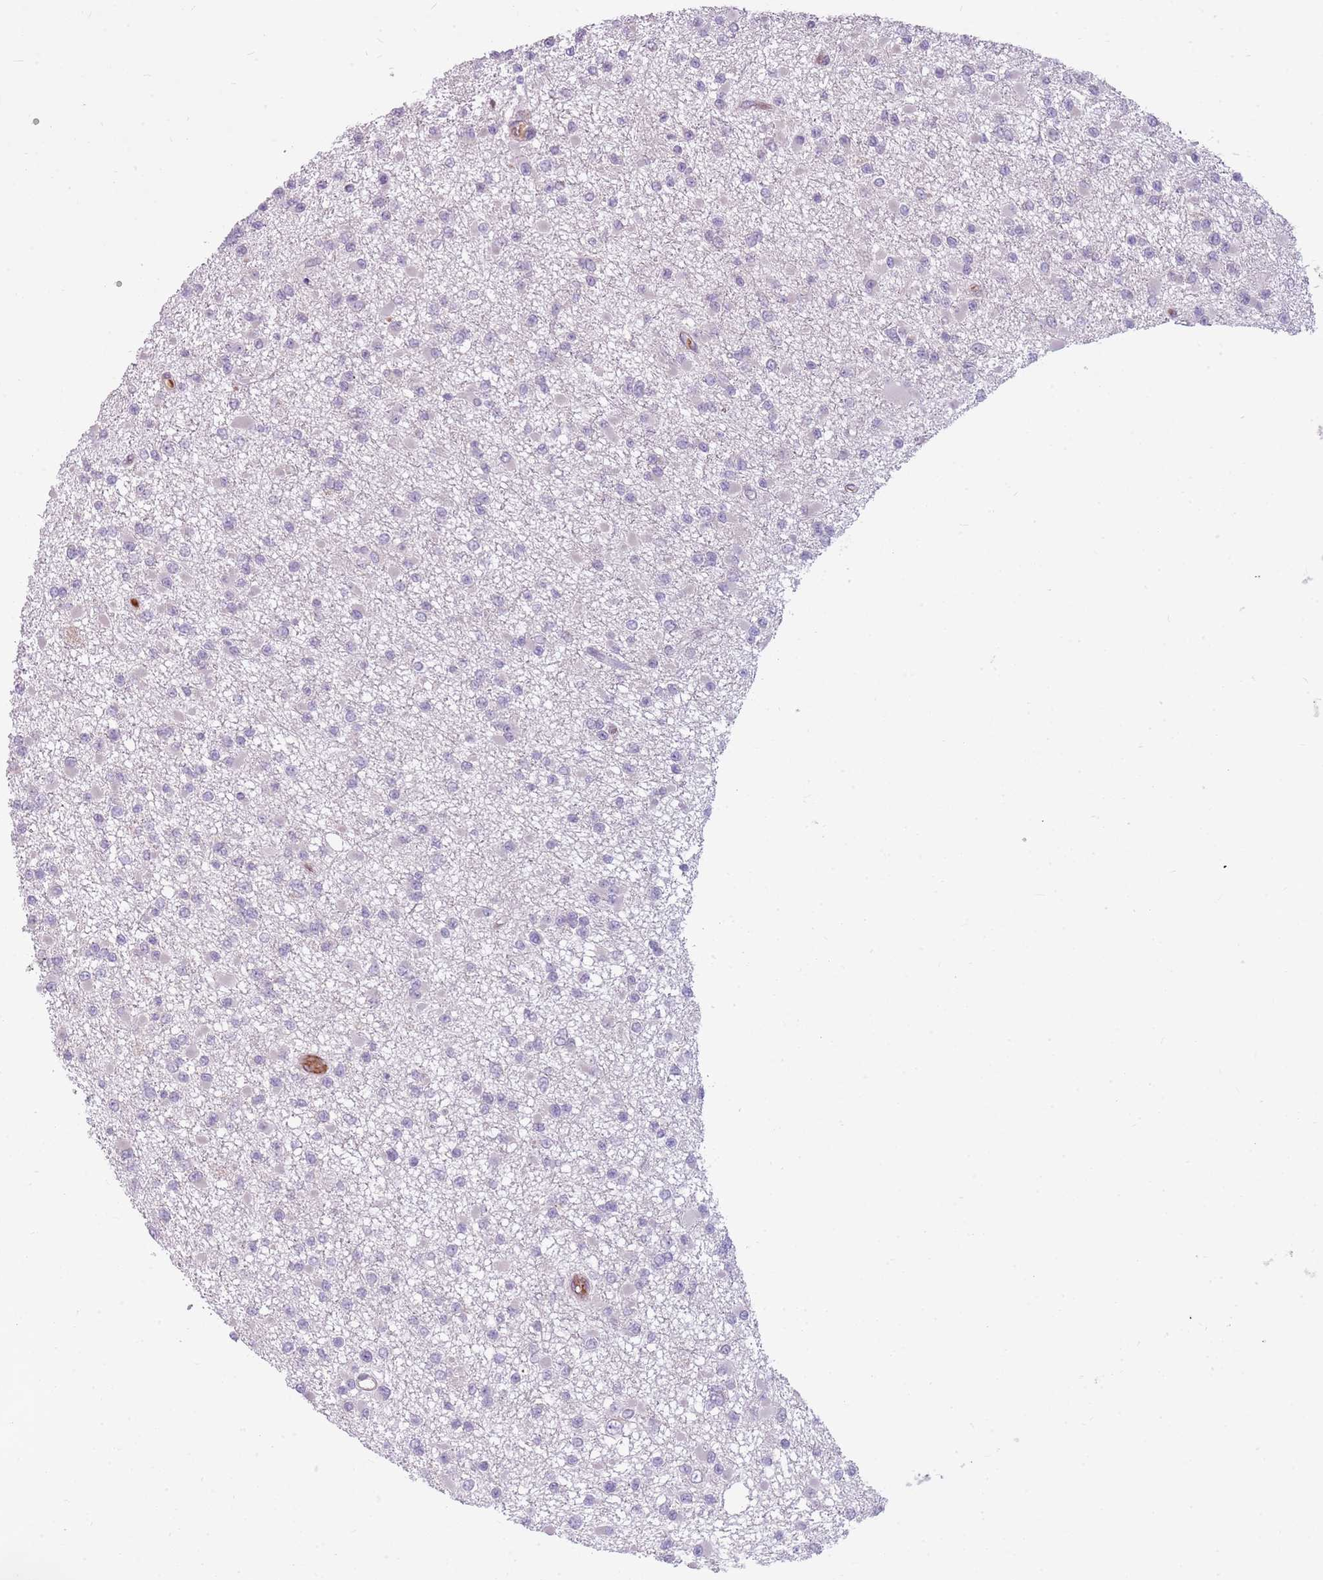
{"staining": {"intensity": "negative", "quantity": "none", "location": "none"}, "tissue": "glioma", "cell_type": "Tumor cells", "image_type": "cancer", "snomed": [{"axis": "morphology", "description": "Glioma, malignant, Low grade"}, {"axis": "topography", "description": "Brain"}], "caption": "Immunohistochemistry histopathology image of neoplastic tissue: low-grade glioma (malignant) stained with DAB displays no significant protein expression in tumor cells.", "gene": "HSPA14", "patient": {"sex": "female", "age": 22}}